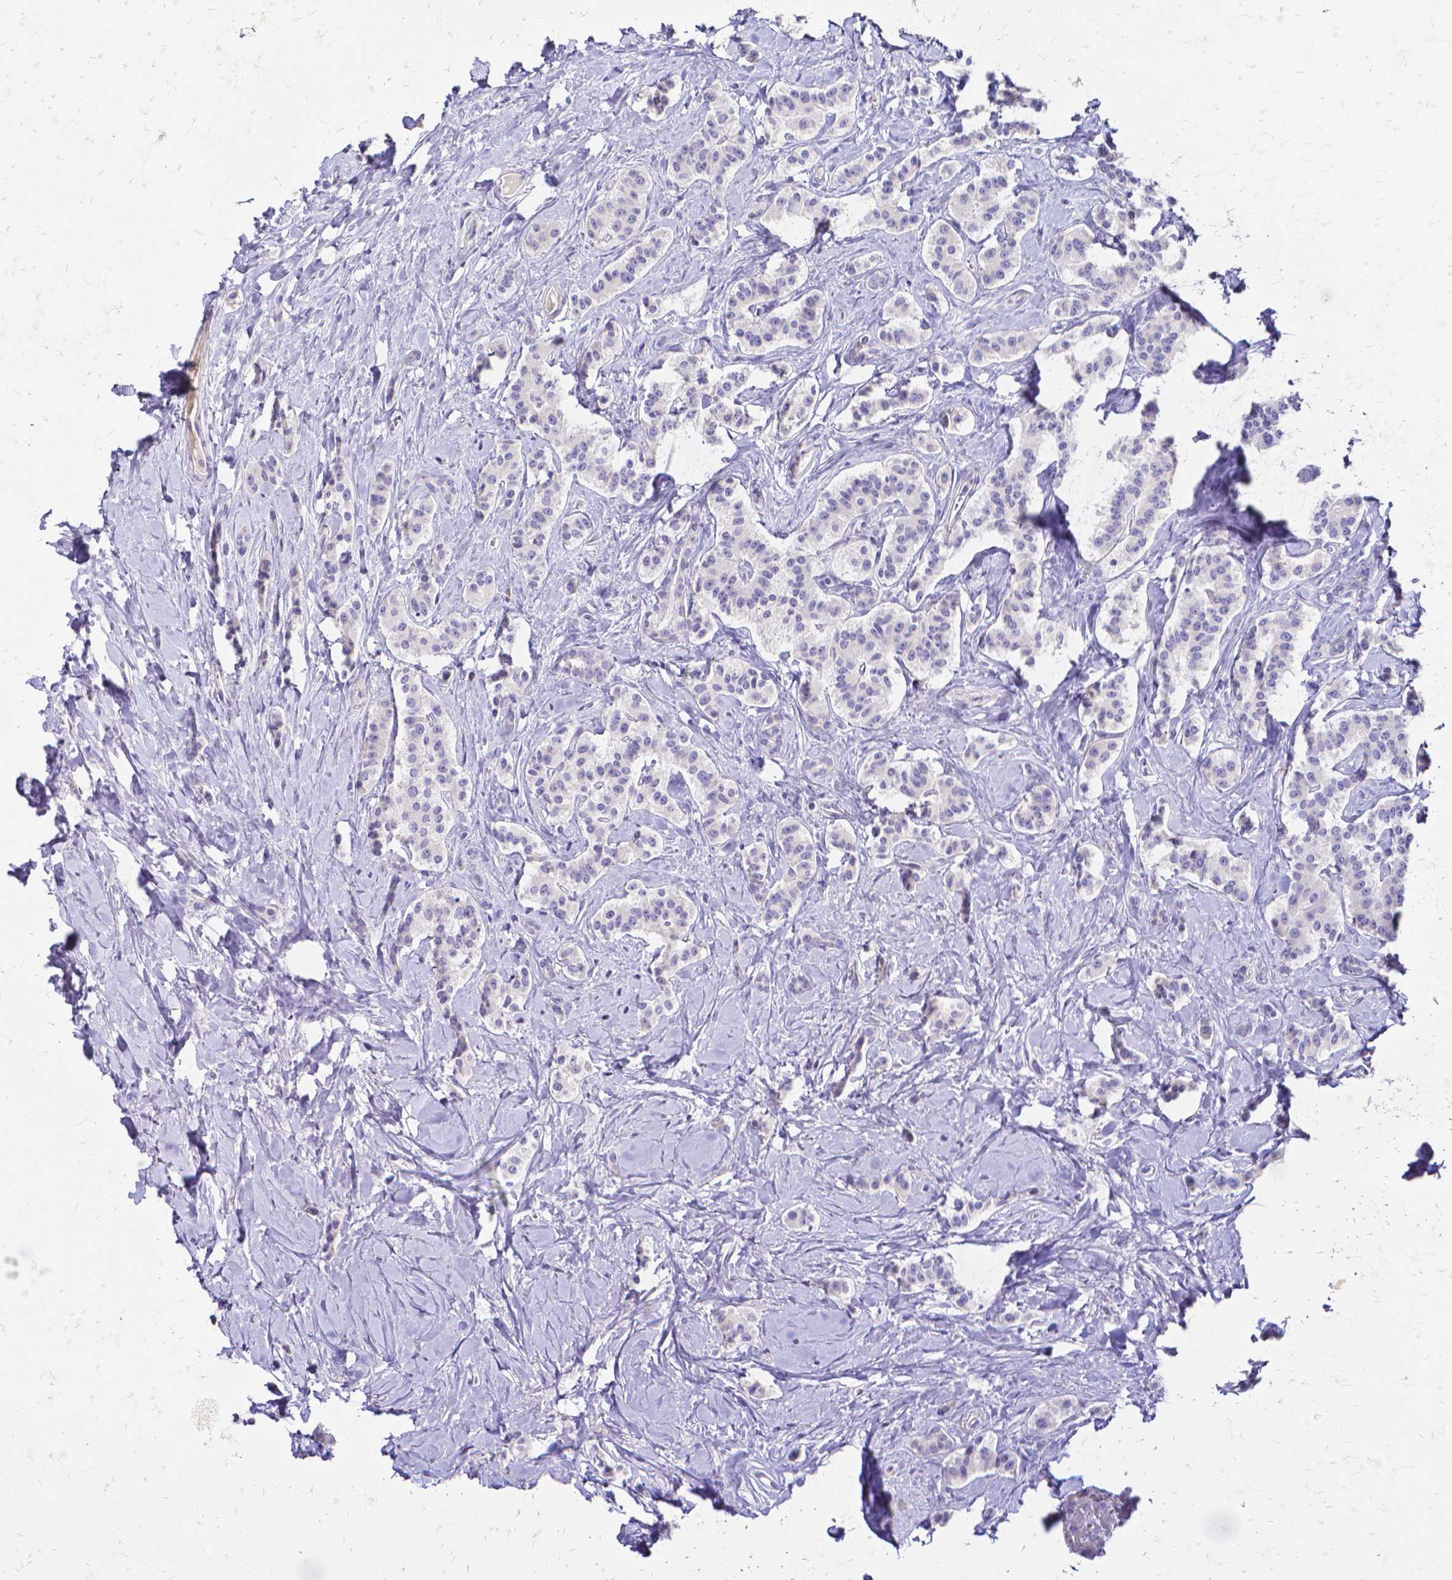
{"staining": {"intensity": "negative", "quantity": "none", "location": "none"}, "tissue": "carcinoid", "cell_type": "Tumor cells", "image_type": "cancer", "snomed": [{"axis": "morphology", "description": "Normal tissue, NOS"}, {"axis": "morphology", "description": "Carcinoid, malignant, NOS"}, {"axis": "topography", "description": "Pancreas"}], "caption": "Immunohistochemistry (IHC) micrograph of neoplastic tissue: human malignant carcinoid stained with DAB (3,3'-diaminobenzidine) demonstrates no significant protein positivity in tumor cells.", "gene": "CCNB1", "patient": {"sex": "male", "age": 36}}